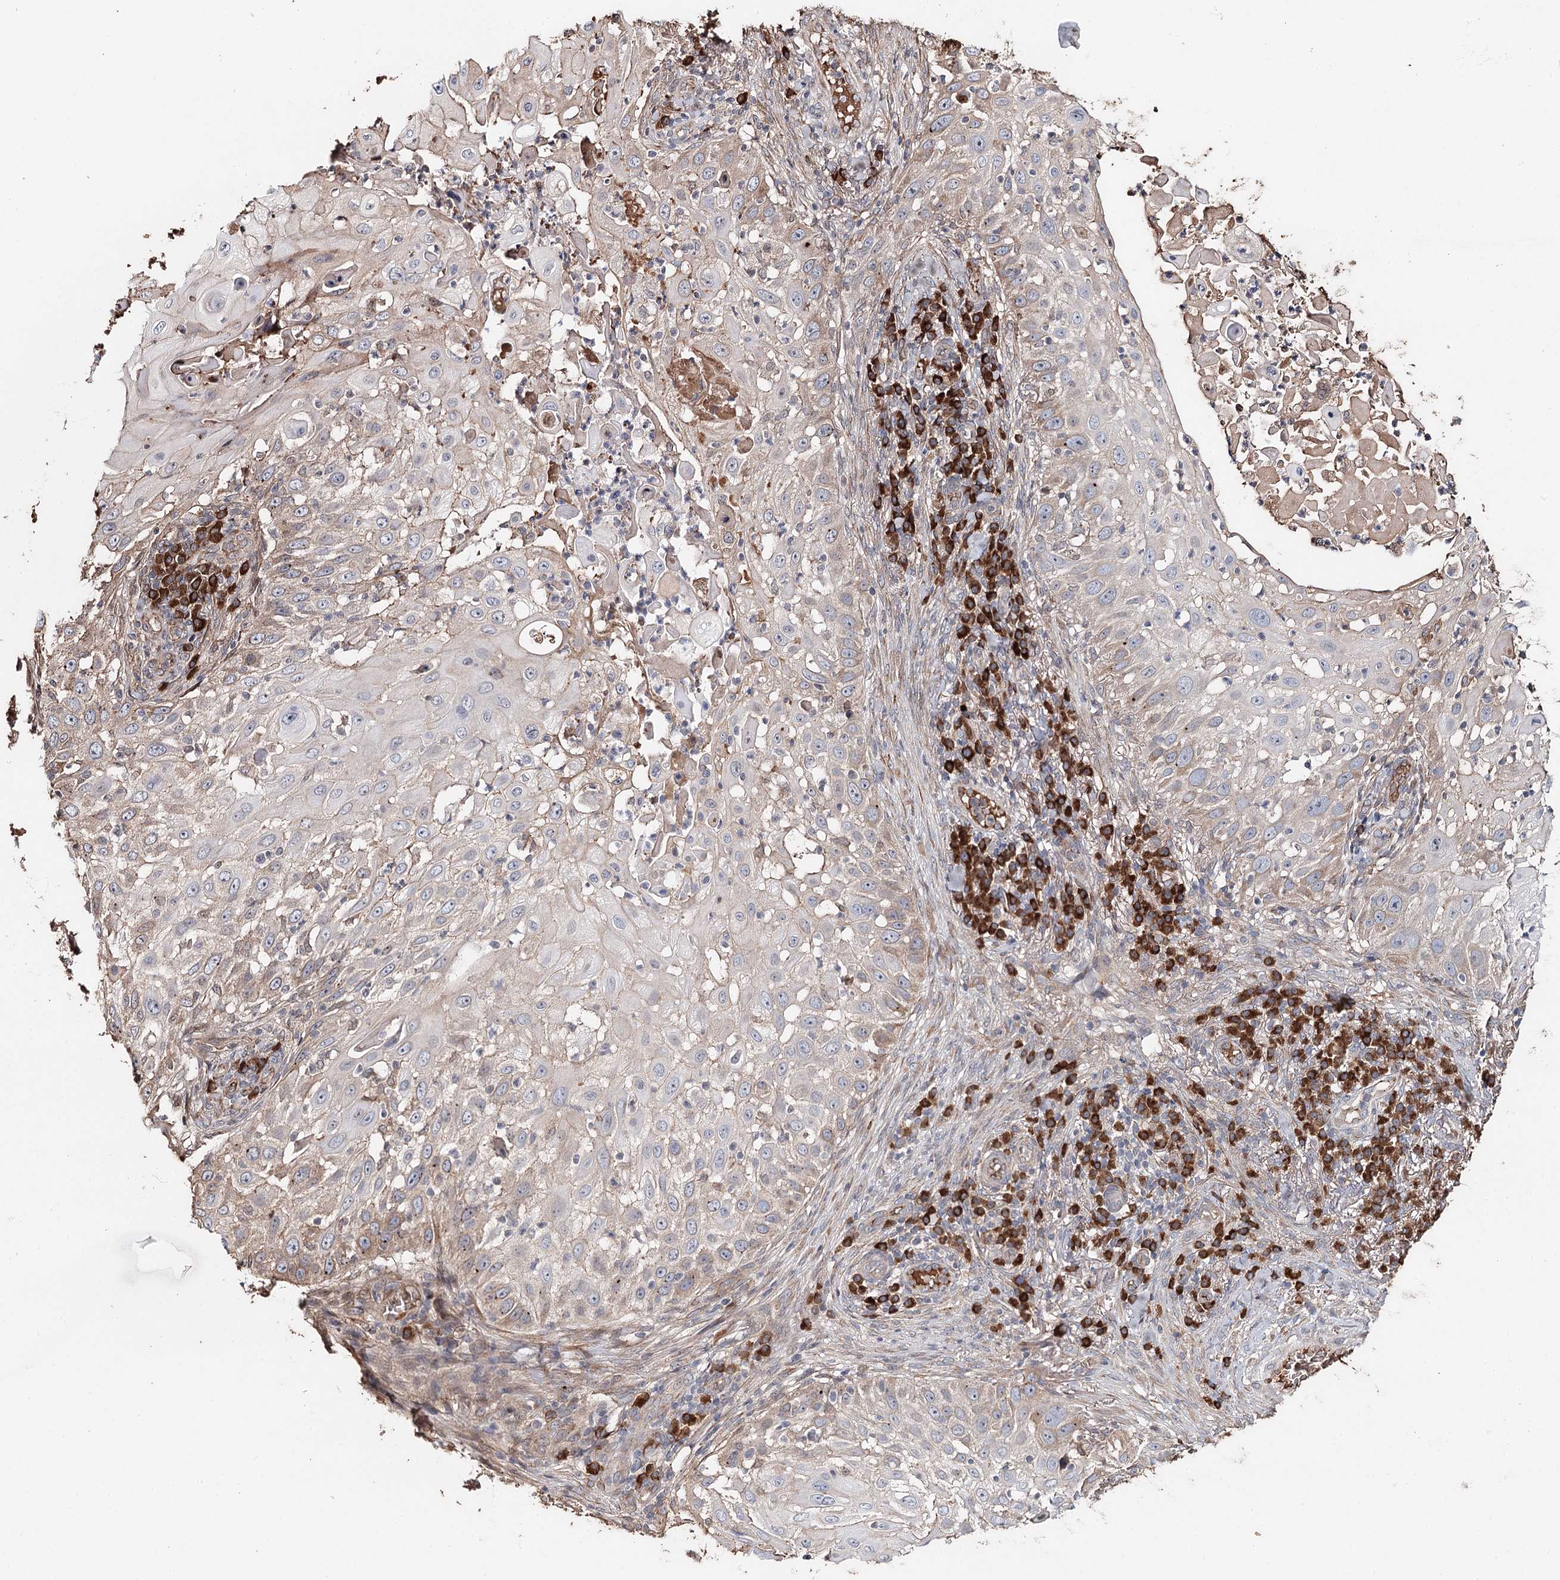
{"staining": {"intensity": "weak", "quantity": "25%-75%", "location": "cytoplasmic/membranous"}, "tissue": "skin cancer", "cell_type": "Tumor cells", "image_type": "cancer", "snomed": [{"axis": "morphology", "description": "Squamous cell carcinoma, NOS"}, {"axis": "topography", "description": "Skin"}], "caption": "About 25%-75% of tumor cells in human squamous cell carcinoma (skin) exhibit weak cytoplasmic/membranous protein expression as visualized by brown immunohistochemical staining.", "gene": "SYVN1", "patient": {"sex": "female", "age": 44}}